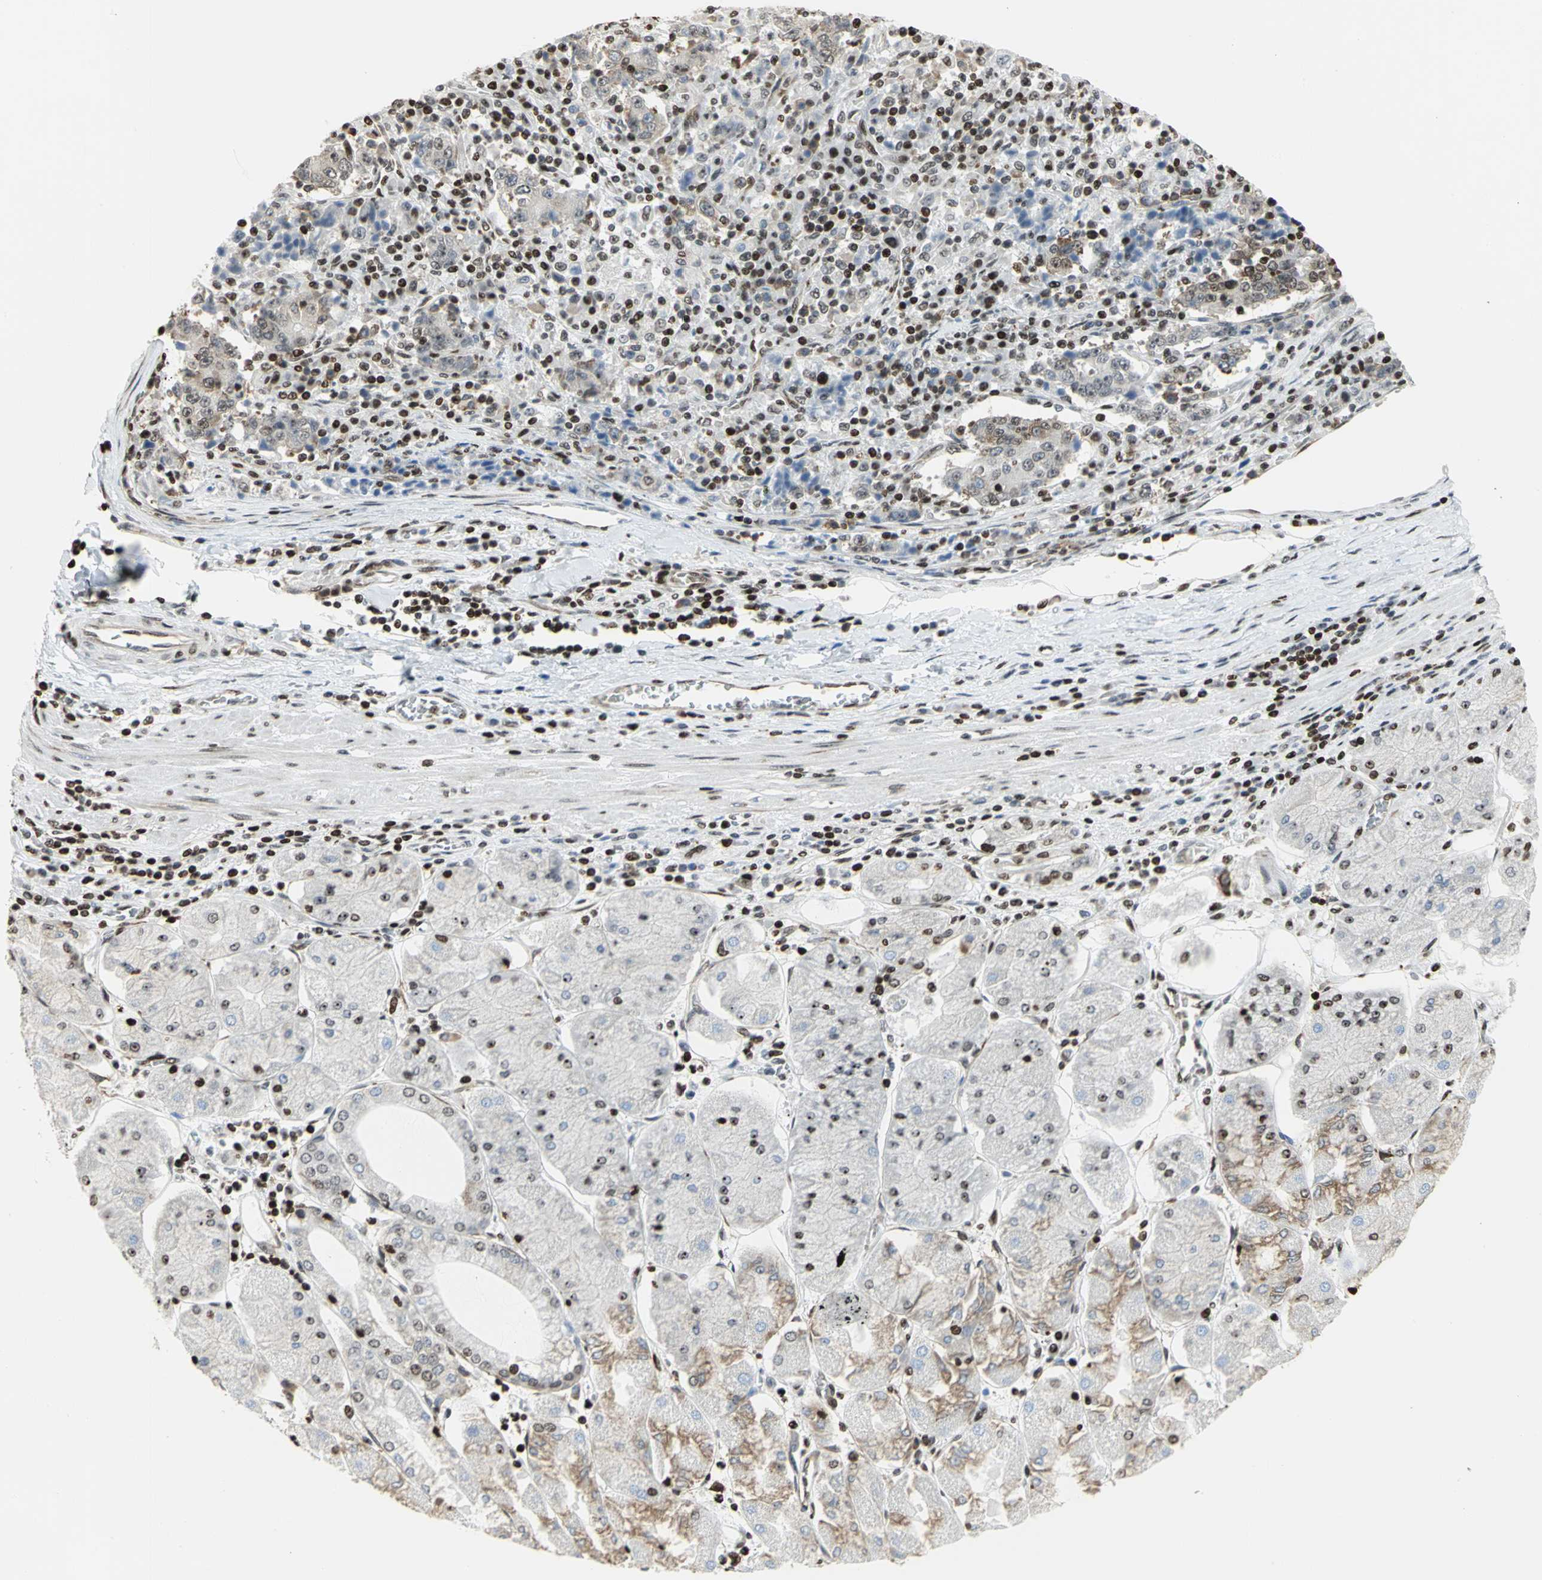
{"staining": {"intensity": "moderate", "quantity": ">75%", "location": "nuclear"}, "tissue": "stomach cancer", "cell_type": "Tumor cells", "image_type": "cancer", "snomed": [{"axis": "morphology", "description": "Normal tissue, NOS"}, {"axis": "morphology", "description": "Adenocarcinoma, NOS"}, {"axis": "topography", "description": "Stomach, upper"}, {"axis": "topography", "description": "Stomach"}], "caption": "Adenocarcinoma (stomach) tissue reveals moderate nuclear expression in approximately >75% of tumor cells (brown staining indicates protein expression, while blue staining denotes nuclei).", "gene": "HMGB1", "patient": {"sex": "male", "age": 59}}